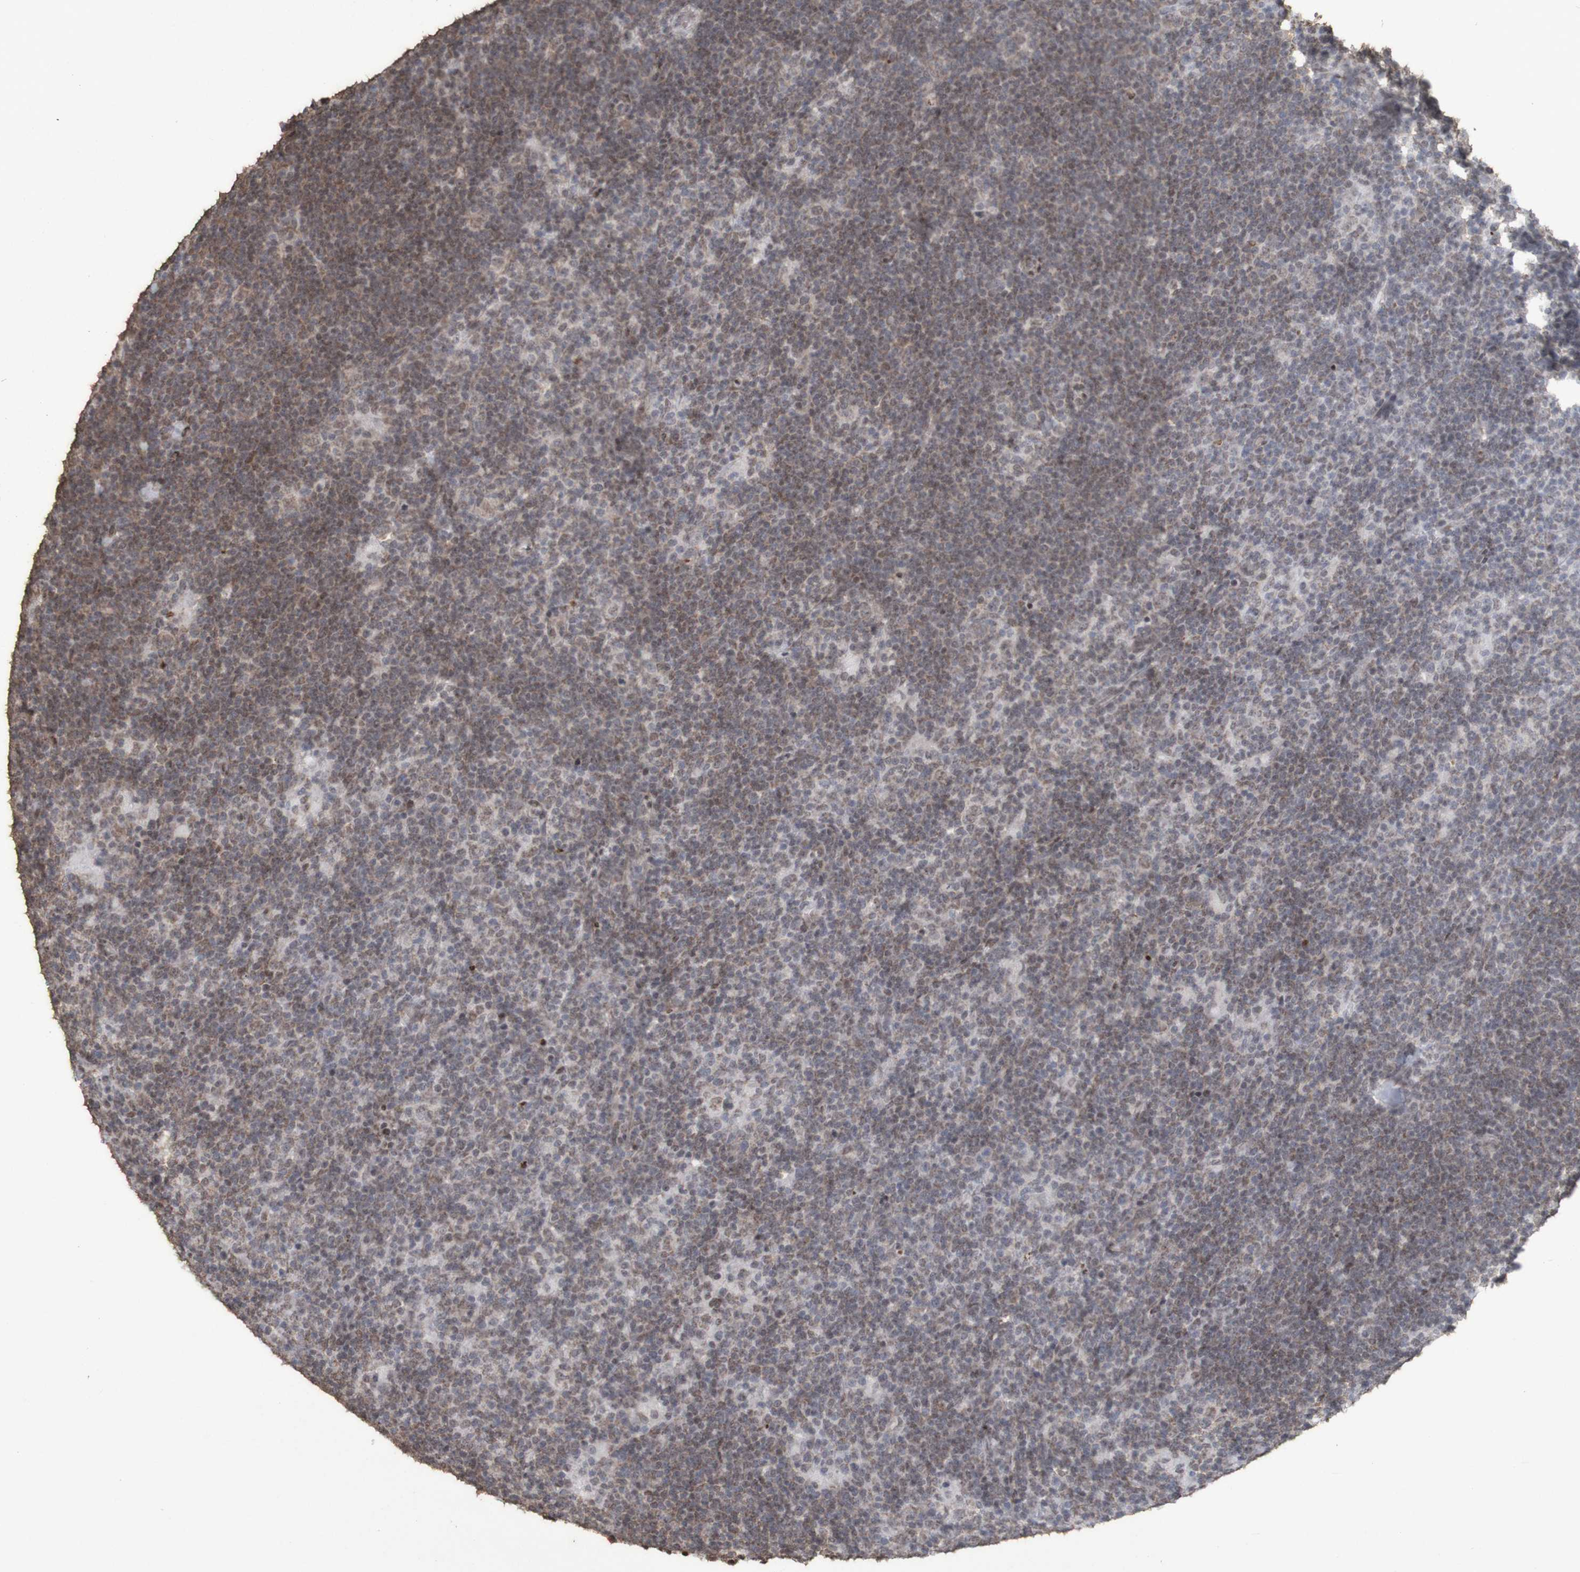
{"staining": {"intensity": "weak", "quantity": ">75%", "location": "nuclear"}, "tissue": "lymphoma", "cell_type": "Tumor cells", "image_type": "cancer", "snomed": [{"axis": "morphology", "description": "Hodgkin's disease, NOS"}, {"axis": "topography", "description": "Lymph node"}], "caption": "Hodgkin's disease tissue demonstrates weak nuclear positivity in approximately >75% of tumor cells", "gene": "GFI1", "patient": {"sex": "female", "age": 57}}